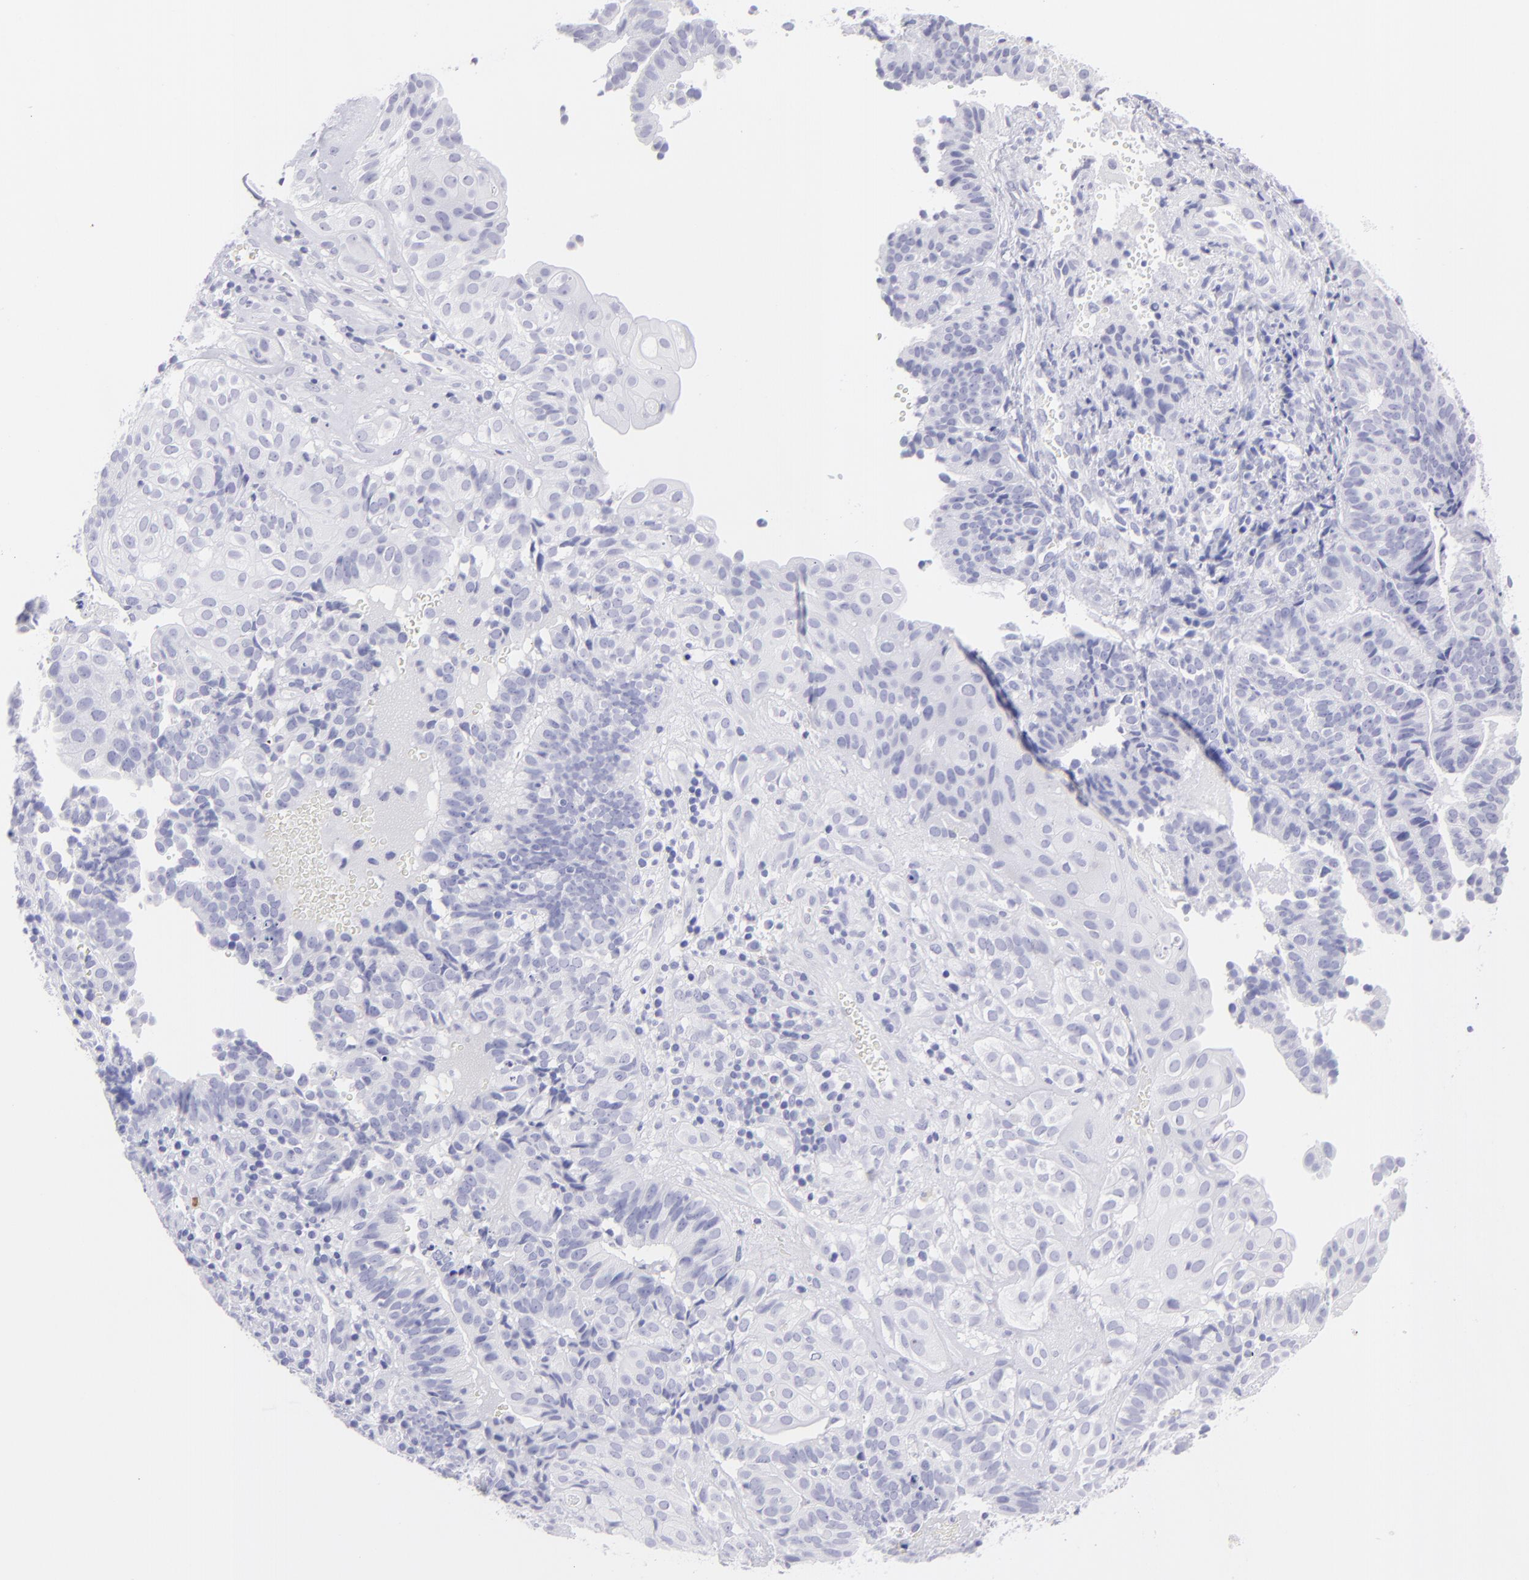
{"staining": {"intensity": "negative", "quantity": "none", "location": "none"}, "tissue": "cervical cancer", "cell_type": "Tumor cells", "image_type": "cancer", "snomed": [{"axis": "morphology", "description": "Adenocarcinoma, NOS"}, {"axis": "topography", "description": "Cervix"}], "caption": "Tumor cells show no significant staining in adenocarcinoma (cervical).", "gene": "SLC1A2", "patient": {"sex": "female", "age": 60}}